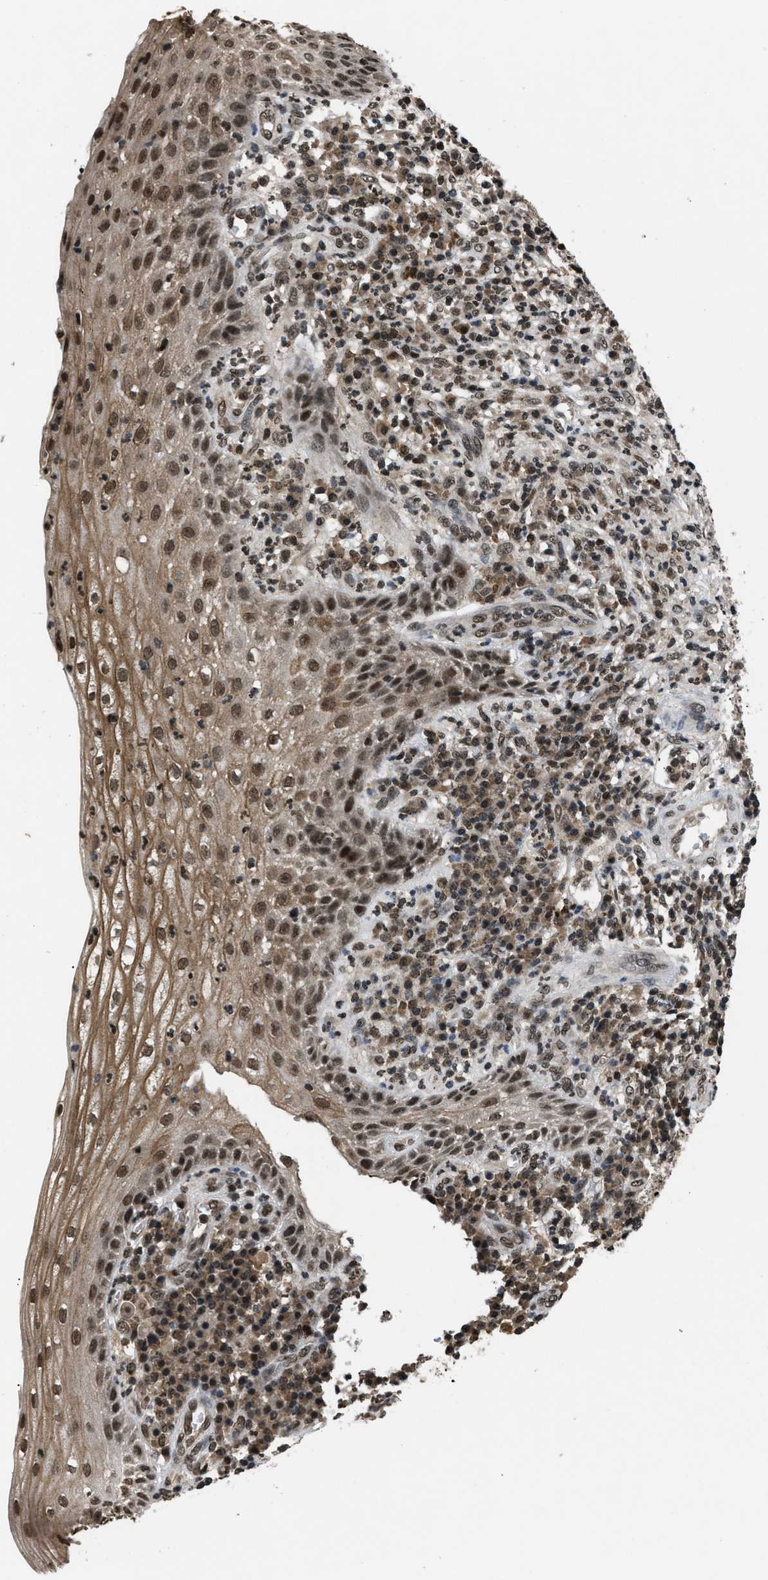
{"staining": {"intensity": "moderate", "quantity": ">75%", "location": "cytoplasmic/membranous,nuclear"}, "tissue": "cervical cancer", "cell_type": "Tumor cells", "image_type": "cancer", "snomed": [{"axis": "morphology", "description": "Squamous cell carcinoma, NOS"}, {"axis": "topography", "description": "Cervix"}], "caption": "Protein expression analysis of cervical squamous cell carcinoma demonstrates moderate cytoplasmic/membranous and nuclear positivity in approximately >75% of tumor cells.", "gene": "RBM5", "patient": {"sex": "female", "age": 34}}